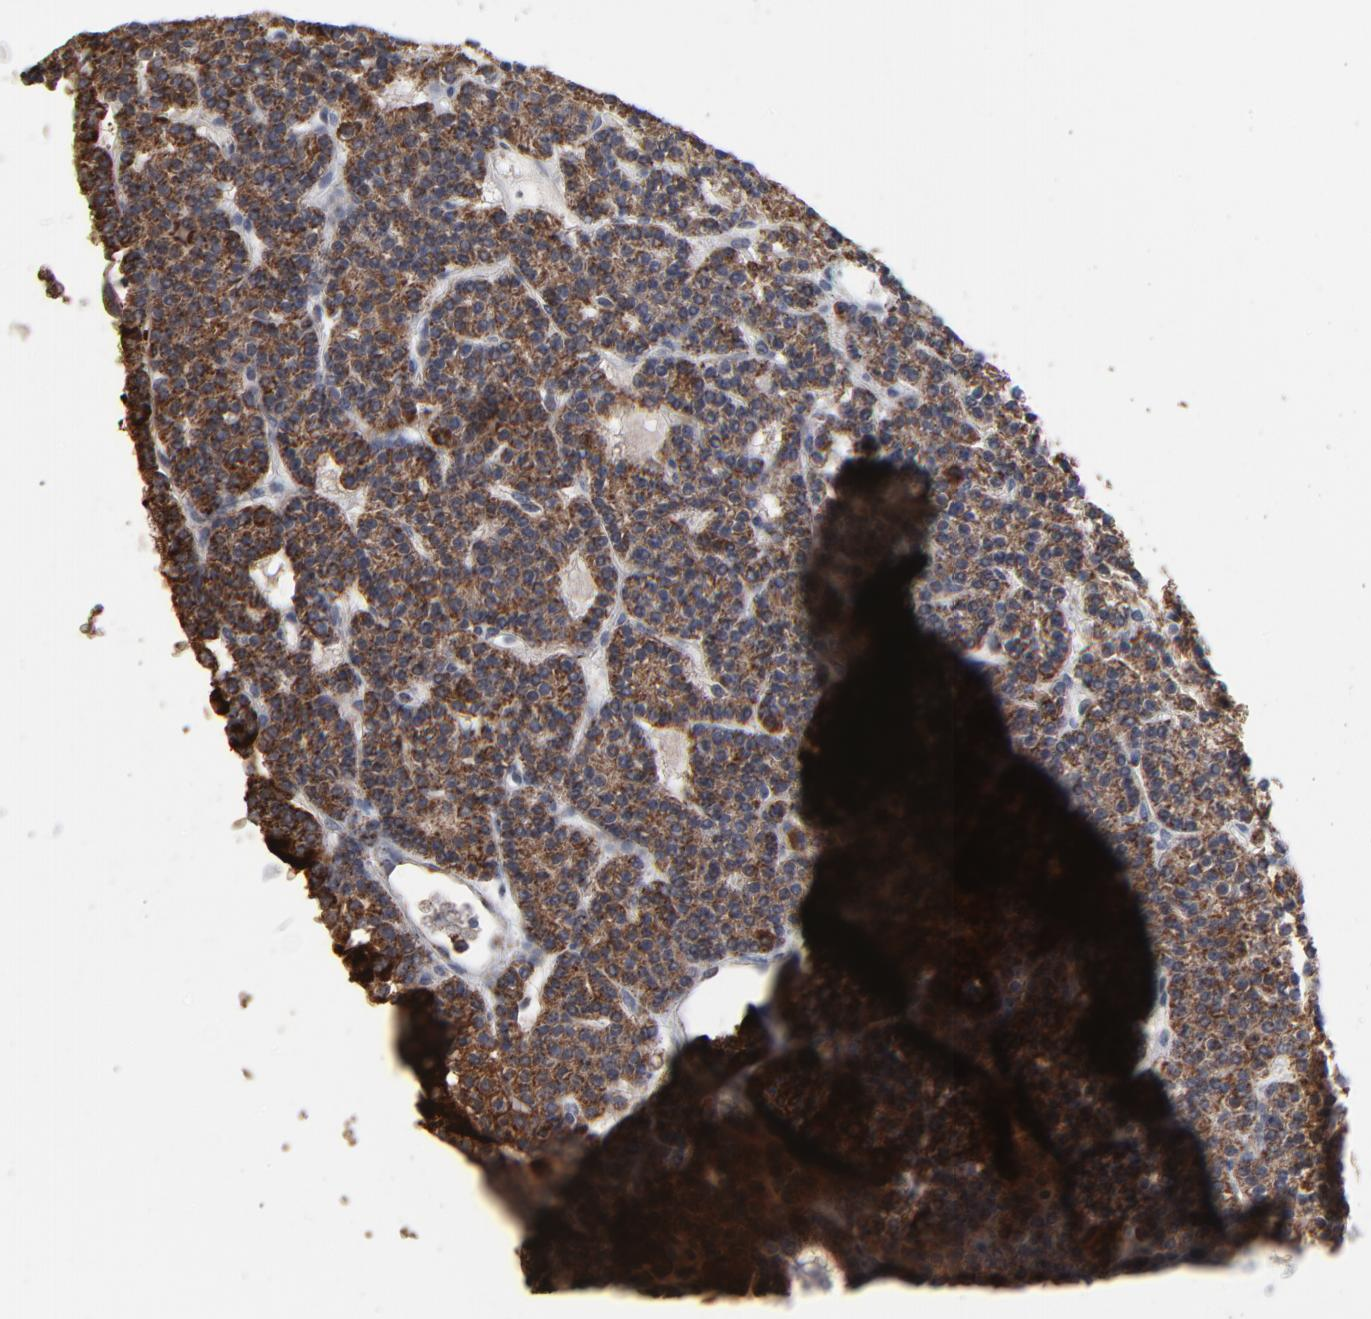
{"staining": {"intensity": "strong", "quantity": ">75%", "location": "cytoplasmic/membranous"}, "tissue": "parathyroid gland", "cell_type": "Glandular cells", "image_type": "normal", "snomed": [{"axis": "morphology", "description": "Normal tissue, NOS"}, {"axis": "topography", "description": "Parathyroid gland"}], "caption": "Human parathyroid gland stained for a protein (brown) reveals strong cytoplasmic/membranous positive expression in about >75% of glandular cells.", "gene": "UQCRC1", "patient": {"sex": "female", "age": 45}}